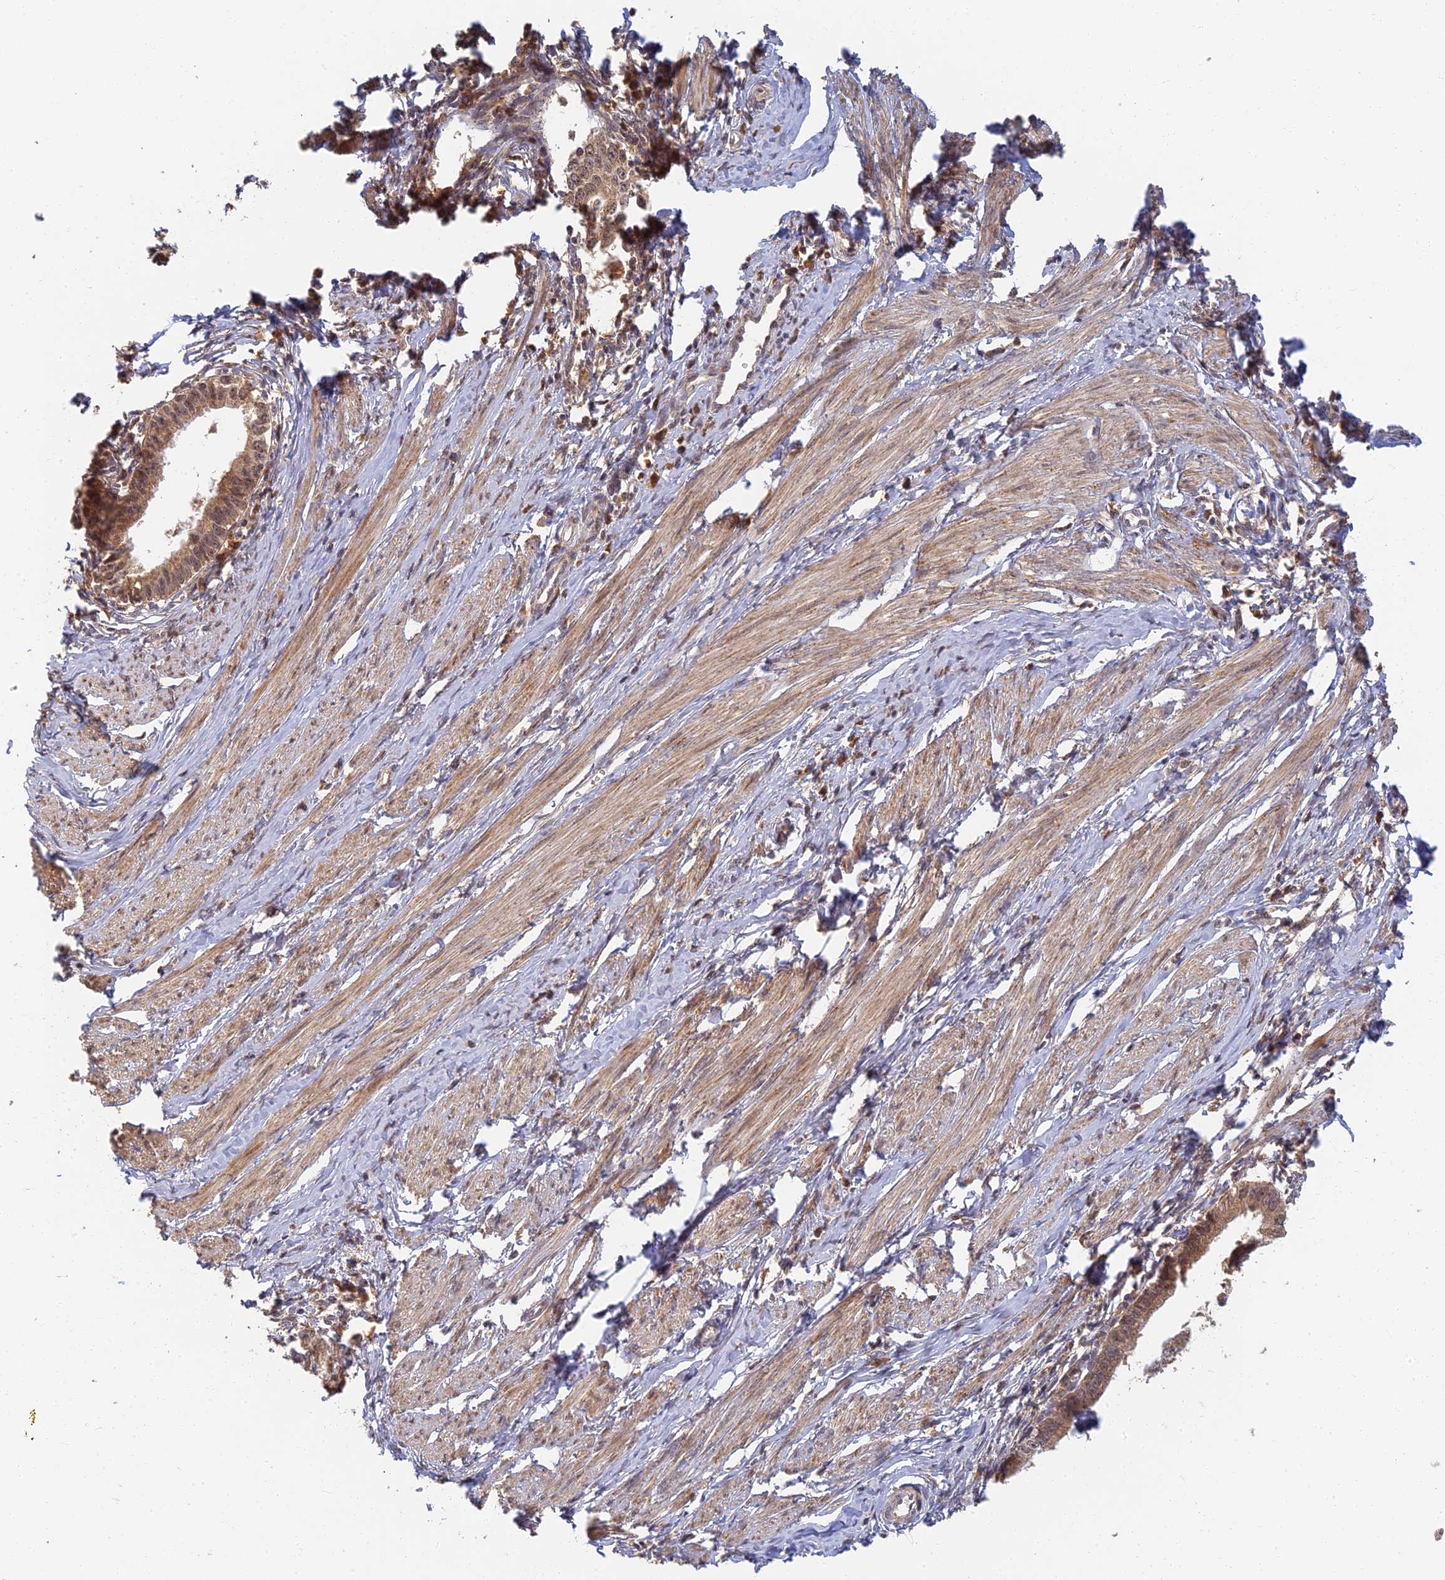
{"staining": {"intensity": "moderate", "quantity": ">75%", "location": "cytoplasmic/membranous"}, "tissue": "cervical cancer", "cell_type": "Tumor cells", "image_type": "cancer", "snomed": [{"axis": "morphology", "description": "Adenocarcinoma, NOS"}, {"axis": "topography", "description": "Cervix"}], "caption": "IHC photomicrograph of neoplastic tissue: human adenocarcinoma (cervical) stained using immunohistochemistry exhibits medium levels of moderate protein expression localized specifically in the cytoplasmic/membranous of tumor cells, appearing as a cytoplasmic/membranous brown color.", "gene": "RGL3", "patient": {"sex": "female", "age": 36}}